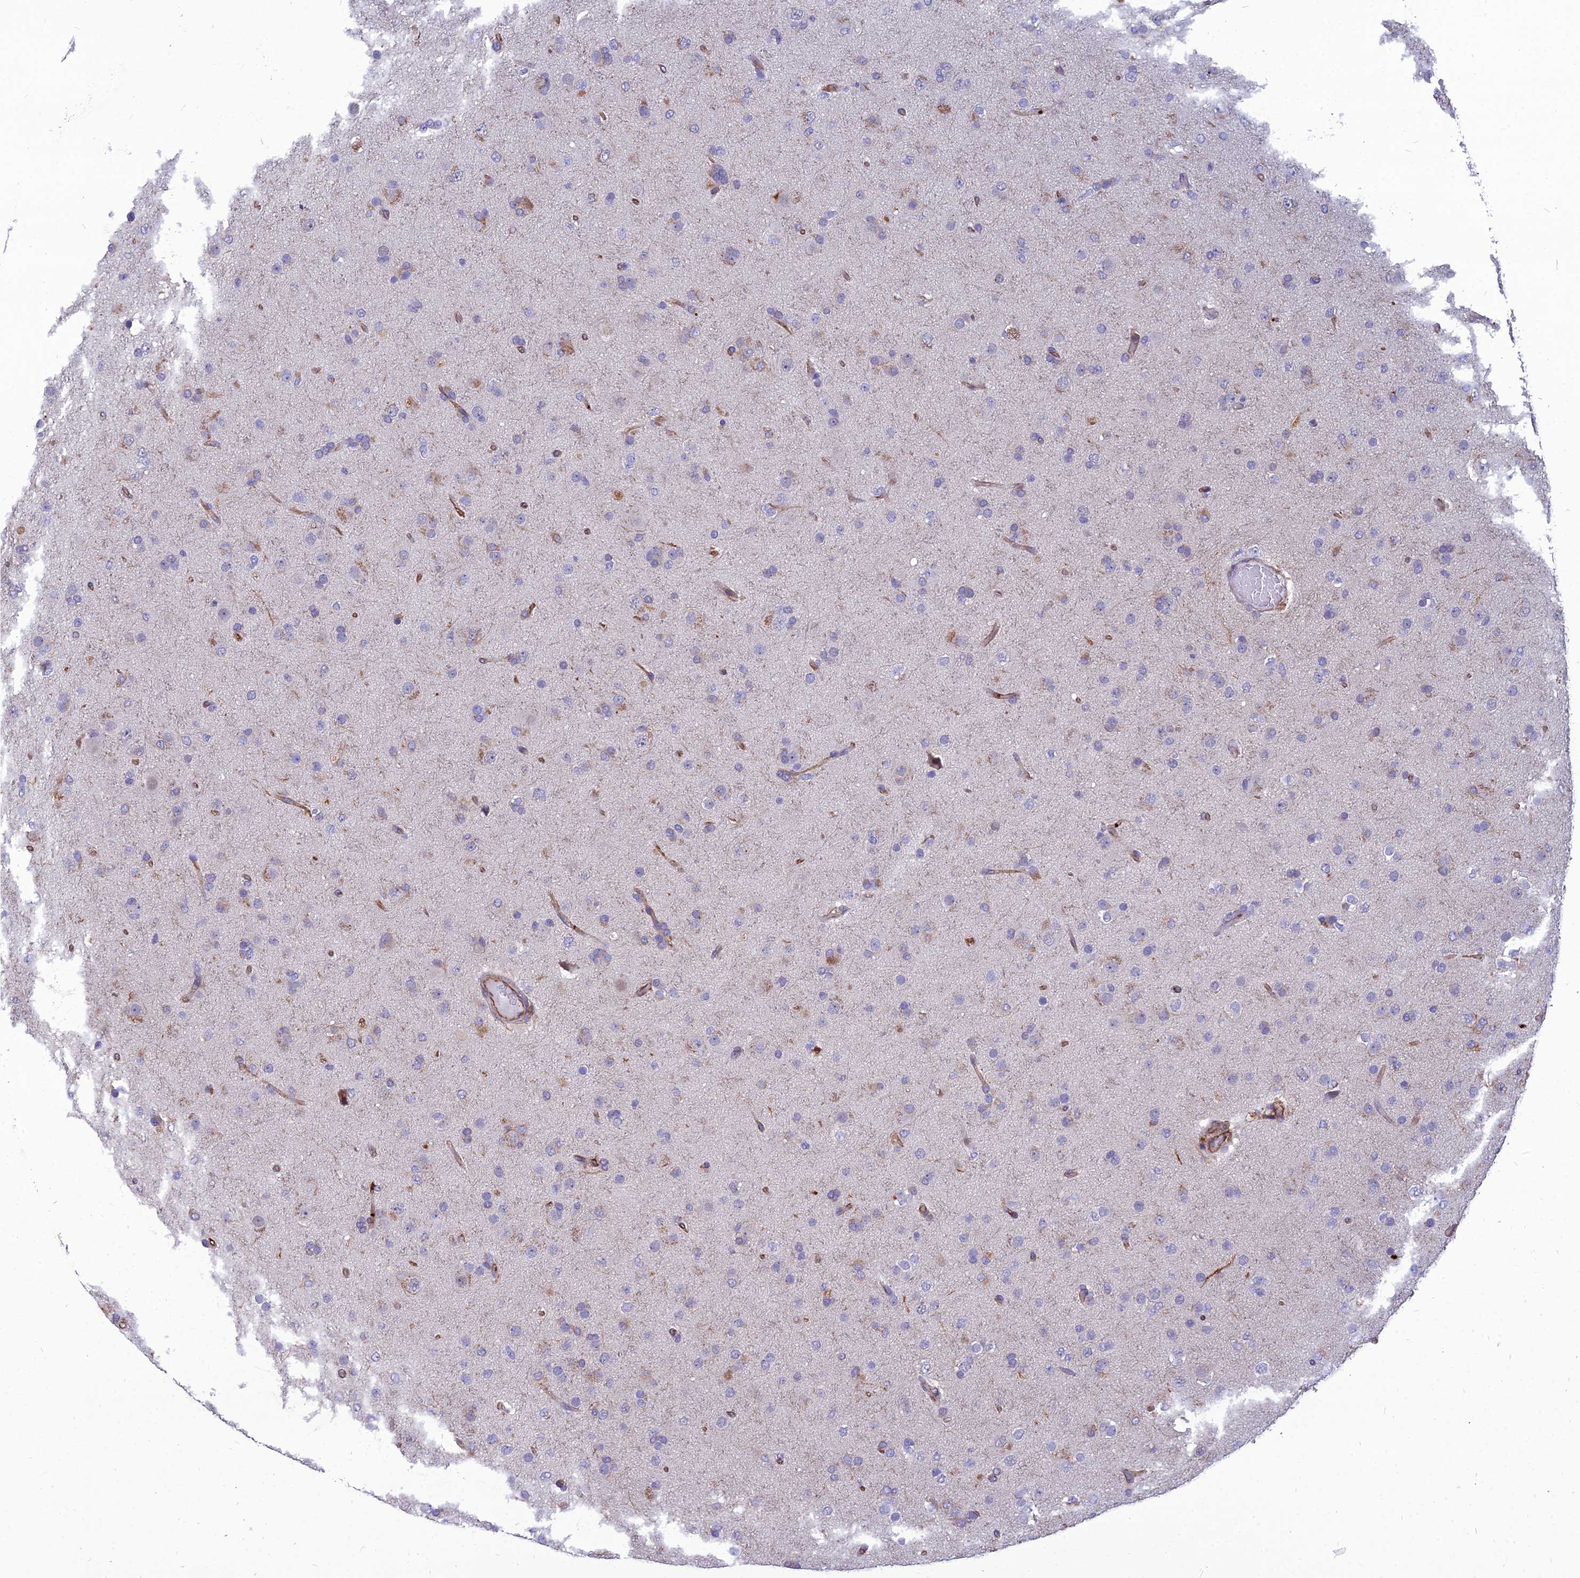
{"staining": {"intensity": "negative", "quantity": "none", "location": "none"}, "tissue": "glioma", "cell_type": "Tumor cells", "image_type": "cancer", "snomed": [{"axis": "morphology", "description": "Glioma, malignant, Low grade"}, {"axis": "topography", "description": "Brain"}], "caption": "Tumor cells are negative for protein expression in human malignant glioma (low-grade).", "gene": "PSMD11", "patient": {"sex": "male", "age": 65}}